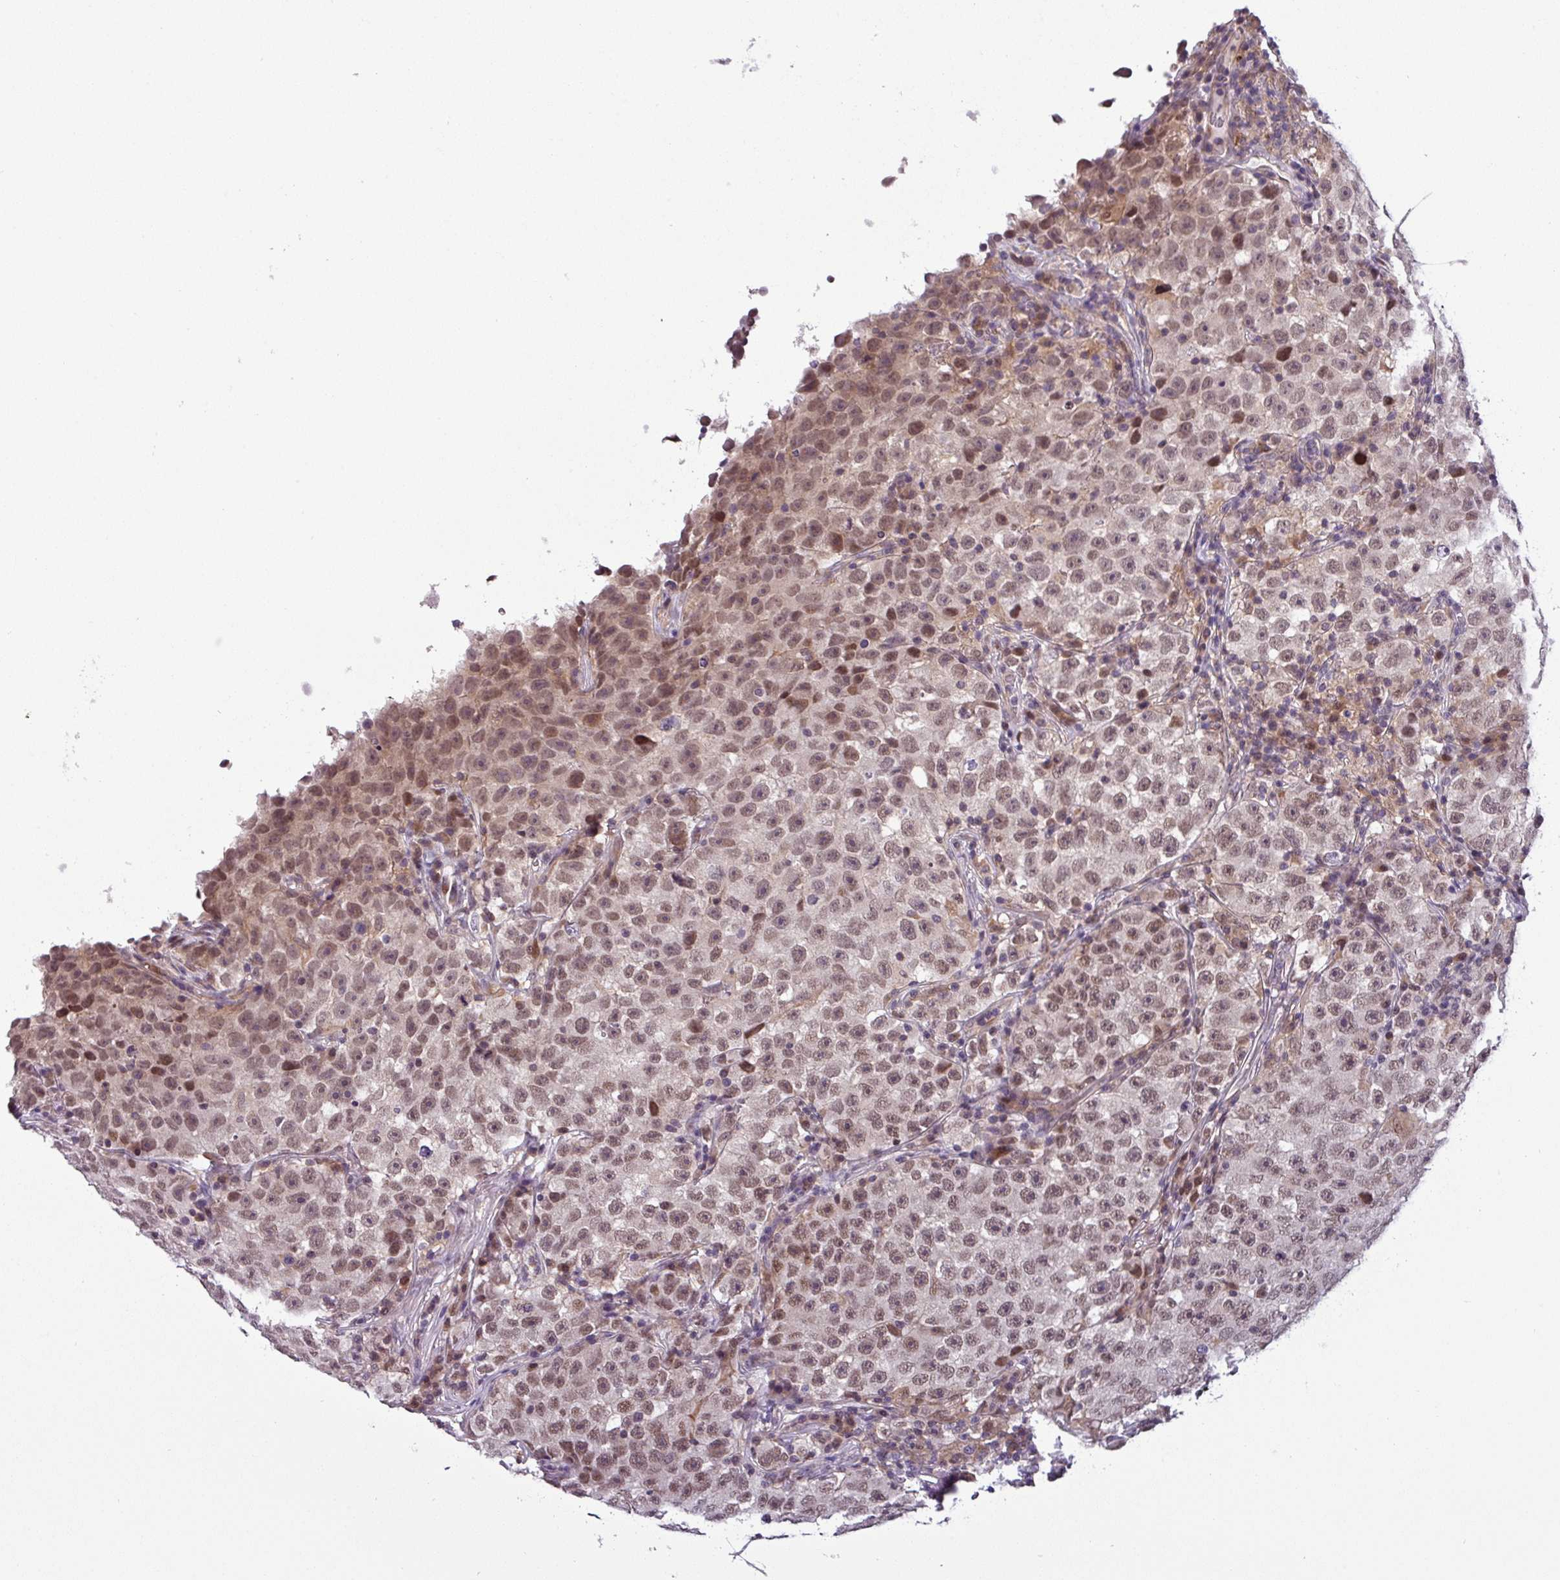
{"staining": {"intensity": "moderate", "quantity": ">75%", "location": "nuclear"}, "tissue": "testis cancer", "cell_type": "Tumor cells", "image_type": "cancer", "snomed": [{"axis": "morphology", "description": "Seminoma, NOS"}, {"axis": "topography", "description": "Testis"}], "caption": "The immunohistochemical stain labels moderate nuclear staining in tumor cells of testis cancer (seminoma) tissue.", "gene": "NPFFR1", "patient": {"sex": "male", "age": 22}}